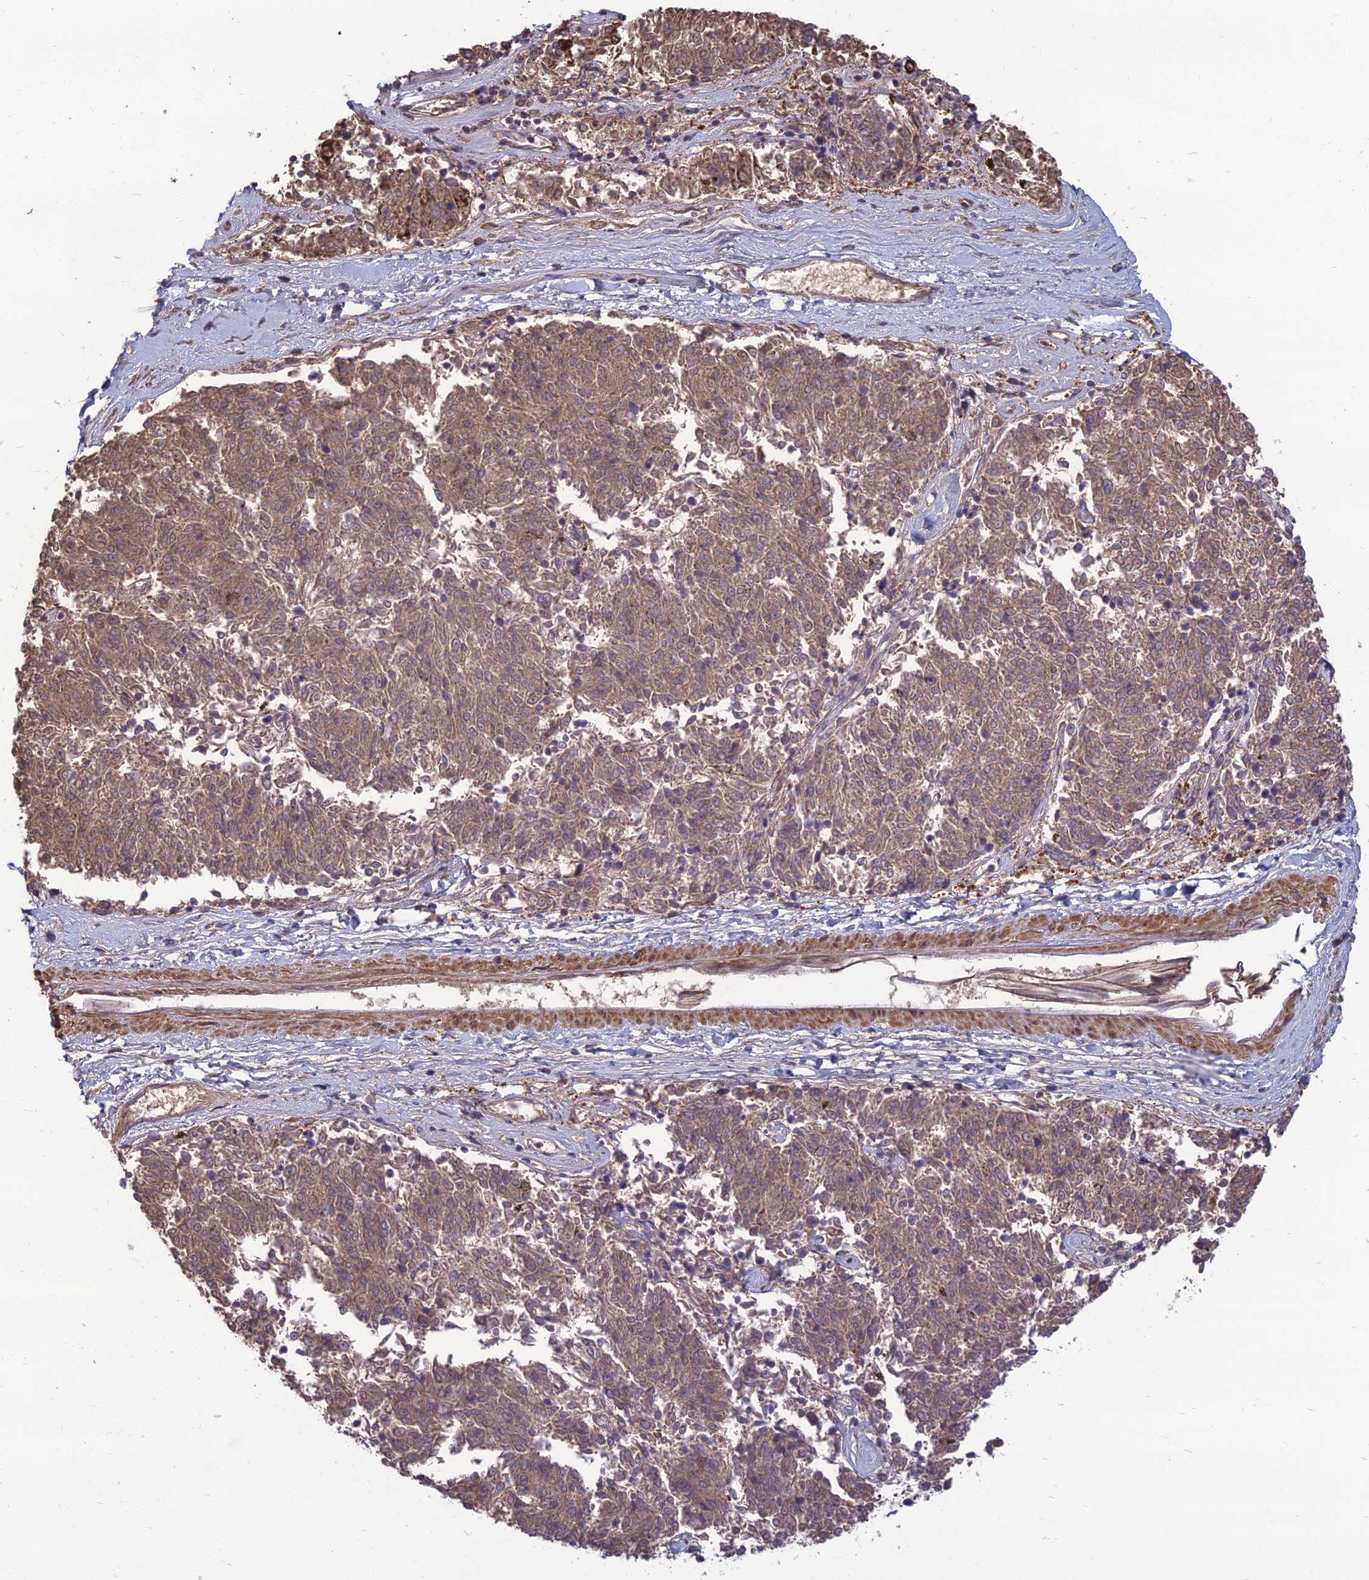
{"staining": {"intensity": "moderate", "quantity": ">75%", "location": "cytoplasmic/membranous"}, "tissue": "melanoma", "cell_type": "Tumor cells", "image_type": "cancer", "snomed": [{"axis": "morphology", "description": "Malignant melanoma, NOS"}, {"axis": "topography", "description": "Skin"}], "caption": "Protein positivity by immunohistochemistry demonstrates moderate cytoplasmic/membranous staining in approximately >75% of tumor cells in malignant melanoma.", "gene": "OPA3", "patient": {"sex": "female", "age": 72}}